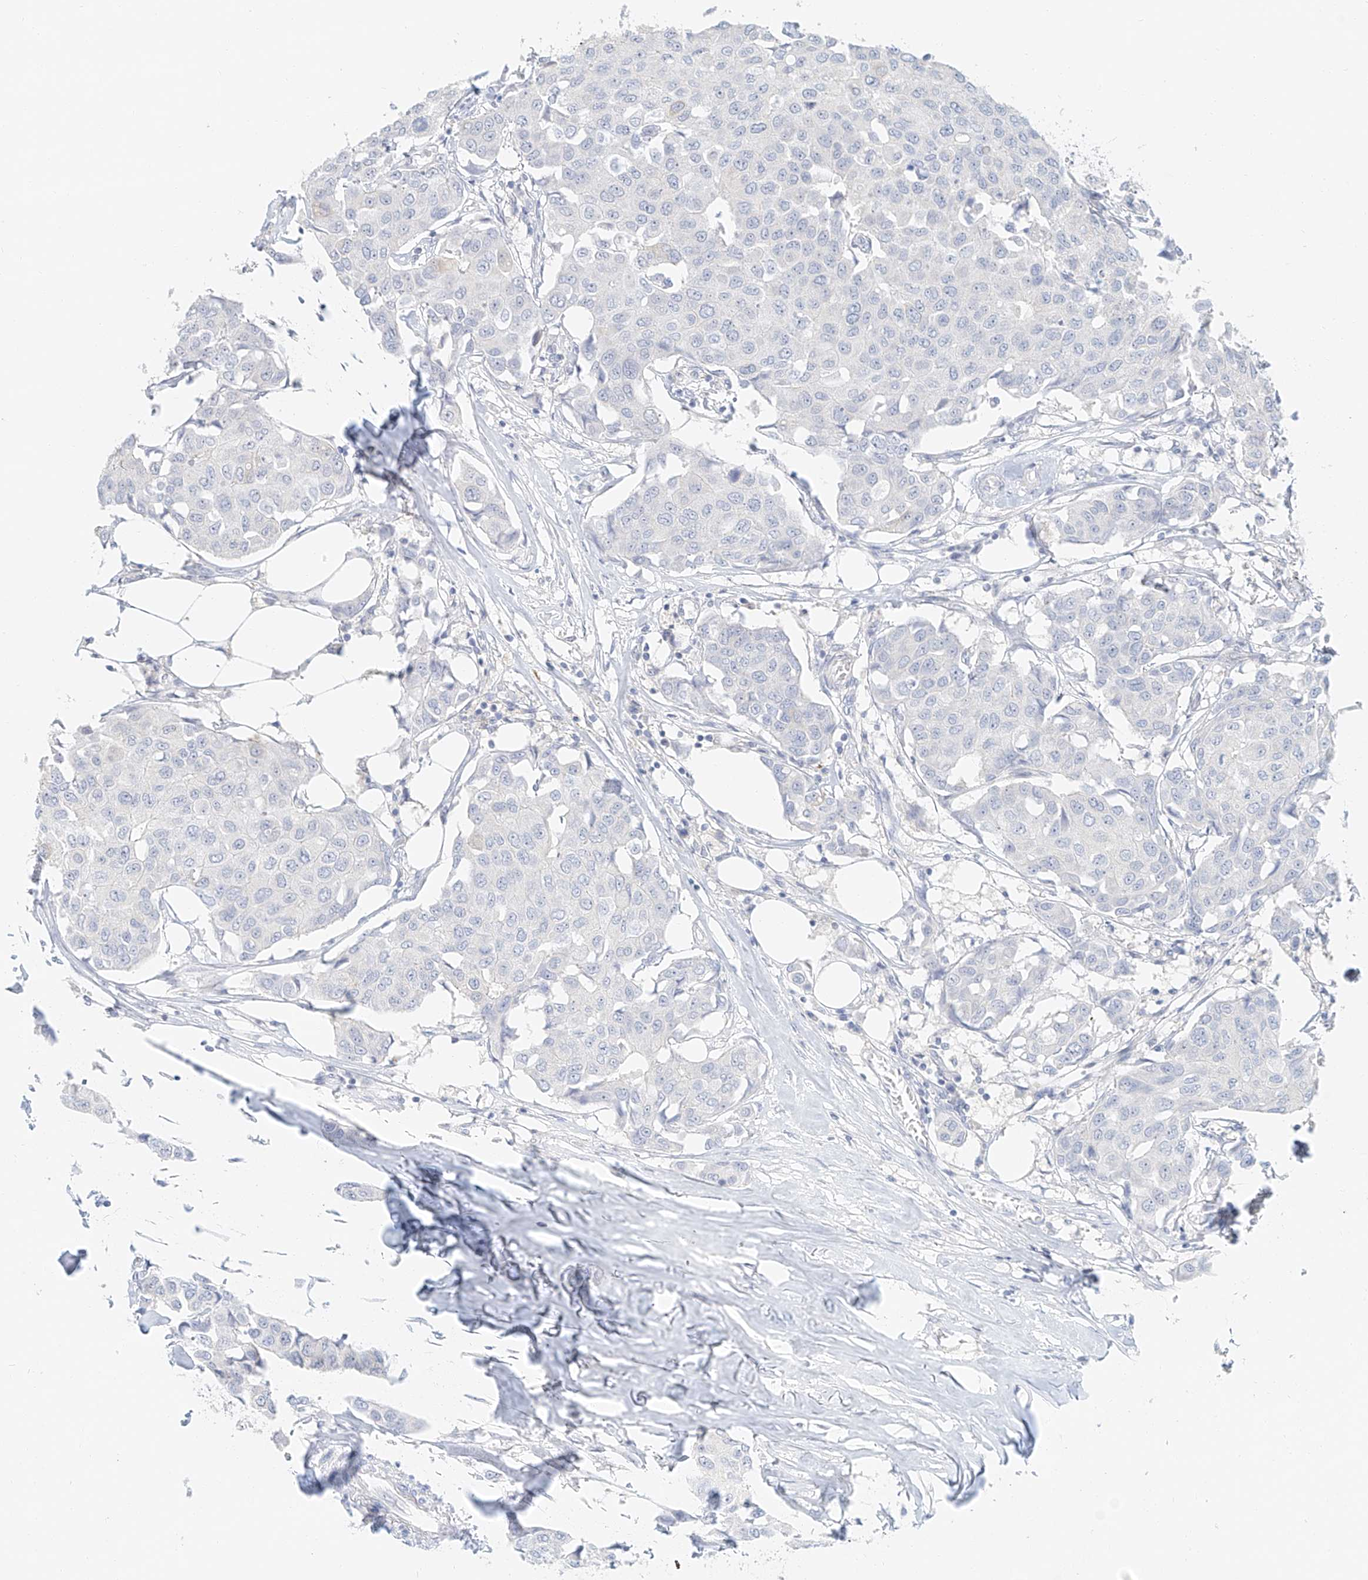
{"staining": {"intensity": "negative", "quantity": "none", "location": "none"}, "tissue": "breast cancer", "cell_type": "Tumor cells", "image_type": "cancer", "snomed": [{"axis": "morphology", "description": "Duct carcinoma"}, {"axis": "topography", "description": "Breast"}], "caption": "Immunohistochemistry (IHC) of human breast invasive ductal carcinoma shows no expression in tumor cells. (Brightfield microscopy of DAB (3,3'-diaminobenzidine) immunohistochemistry (IHC) at high magnification).", "gene": "NAP1L1", "patient": {"sex": "female", "age": 80}}